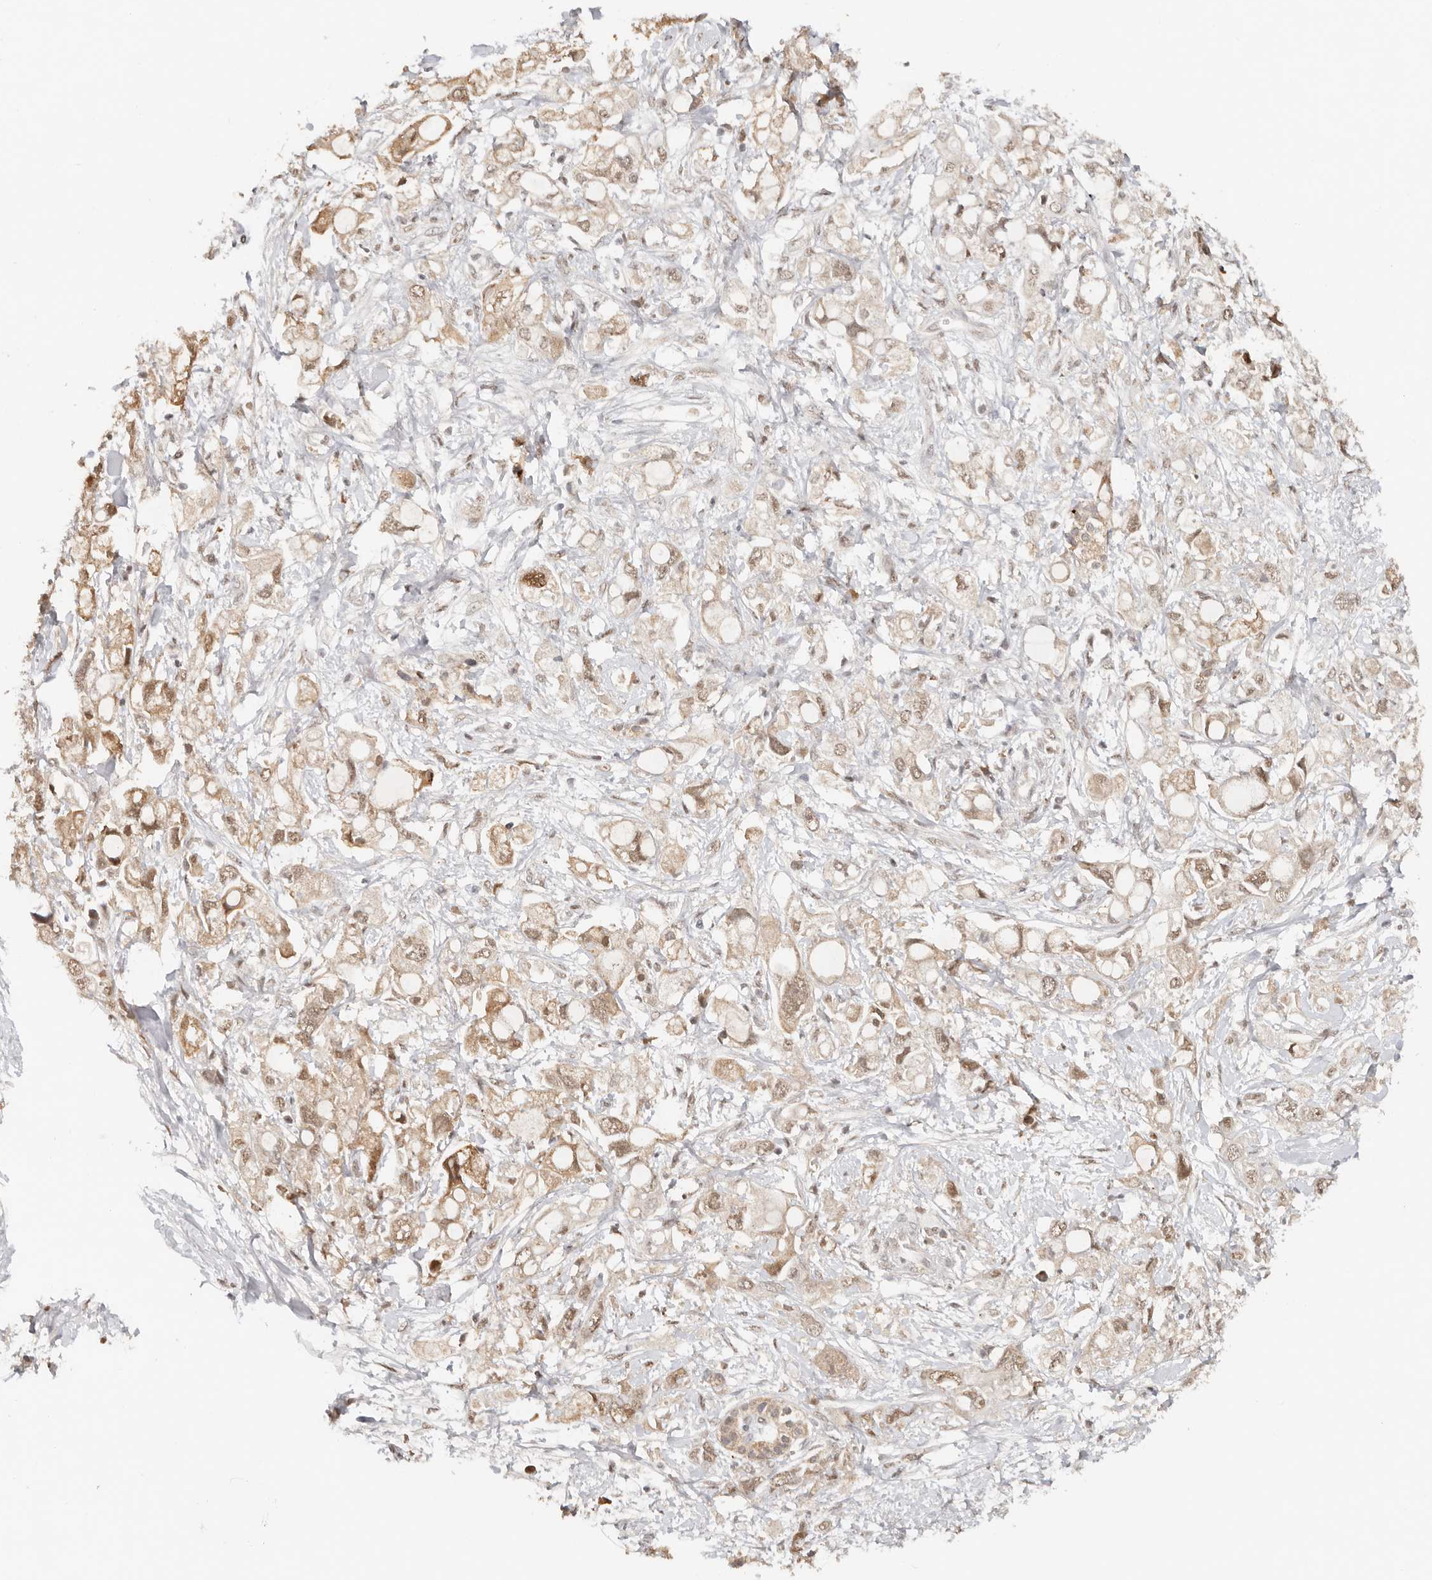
{"staining": {"intensity": "moderate", "quantity": ">75%", "location": "cytoplasmic/membranous,nuclear"}, "tissue": "pancreatic cancer", "cell_type": "Tumor cells", "image_type": "cancer", "snomed": [{"axis": "morphology", "description": "Adenocarcinoma, NOS"}, {"axis": "topography", "description": "Pancreas"}], "caption": "Protein staining by immunohistochemistry (IHC) demonstrates moderate cytoplasmic/membranous and nuclear staining in approximately >75% of tumor cells in pancreatic cancer (adenocarcinoma). Using DAB (3,3'-diaminobenzidine) (brown) and hematoxylin (blue) stains, captured at high magnification using brightfield microscopy.", "gene": "SEC14L1", "patient": {"sex": "female", "age": 56}}